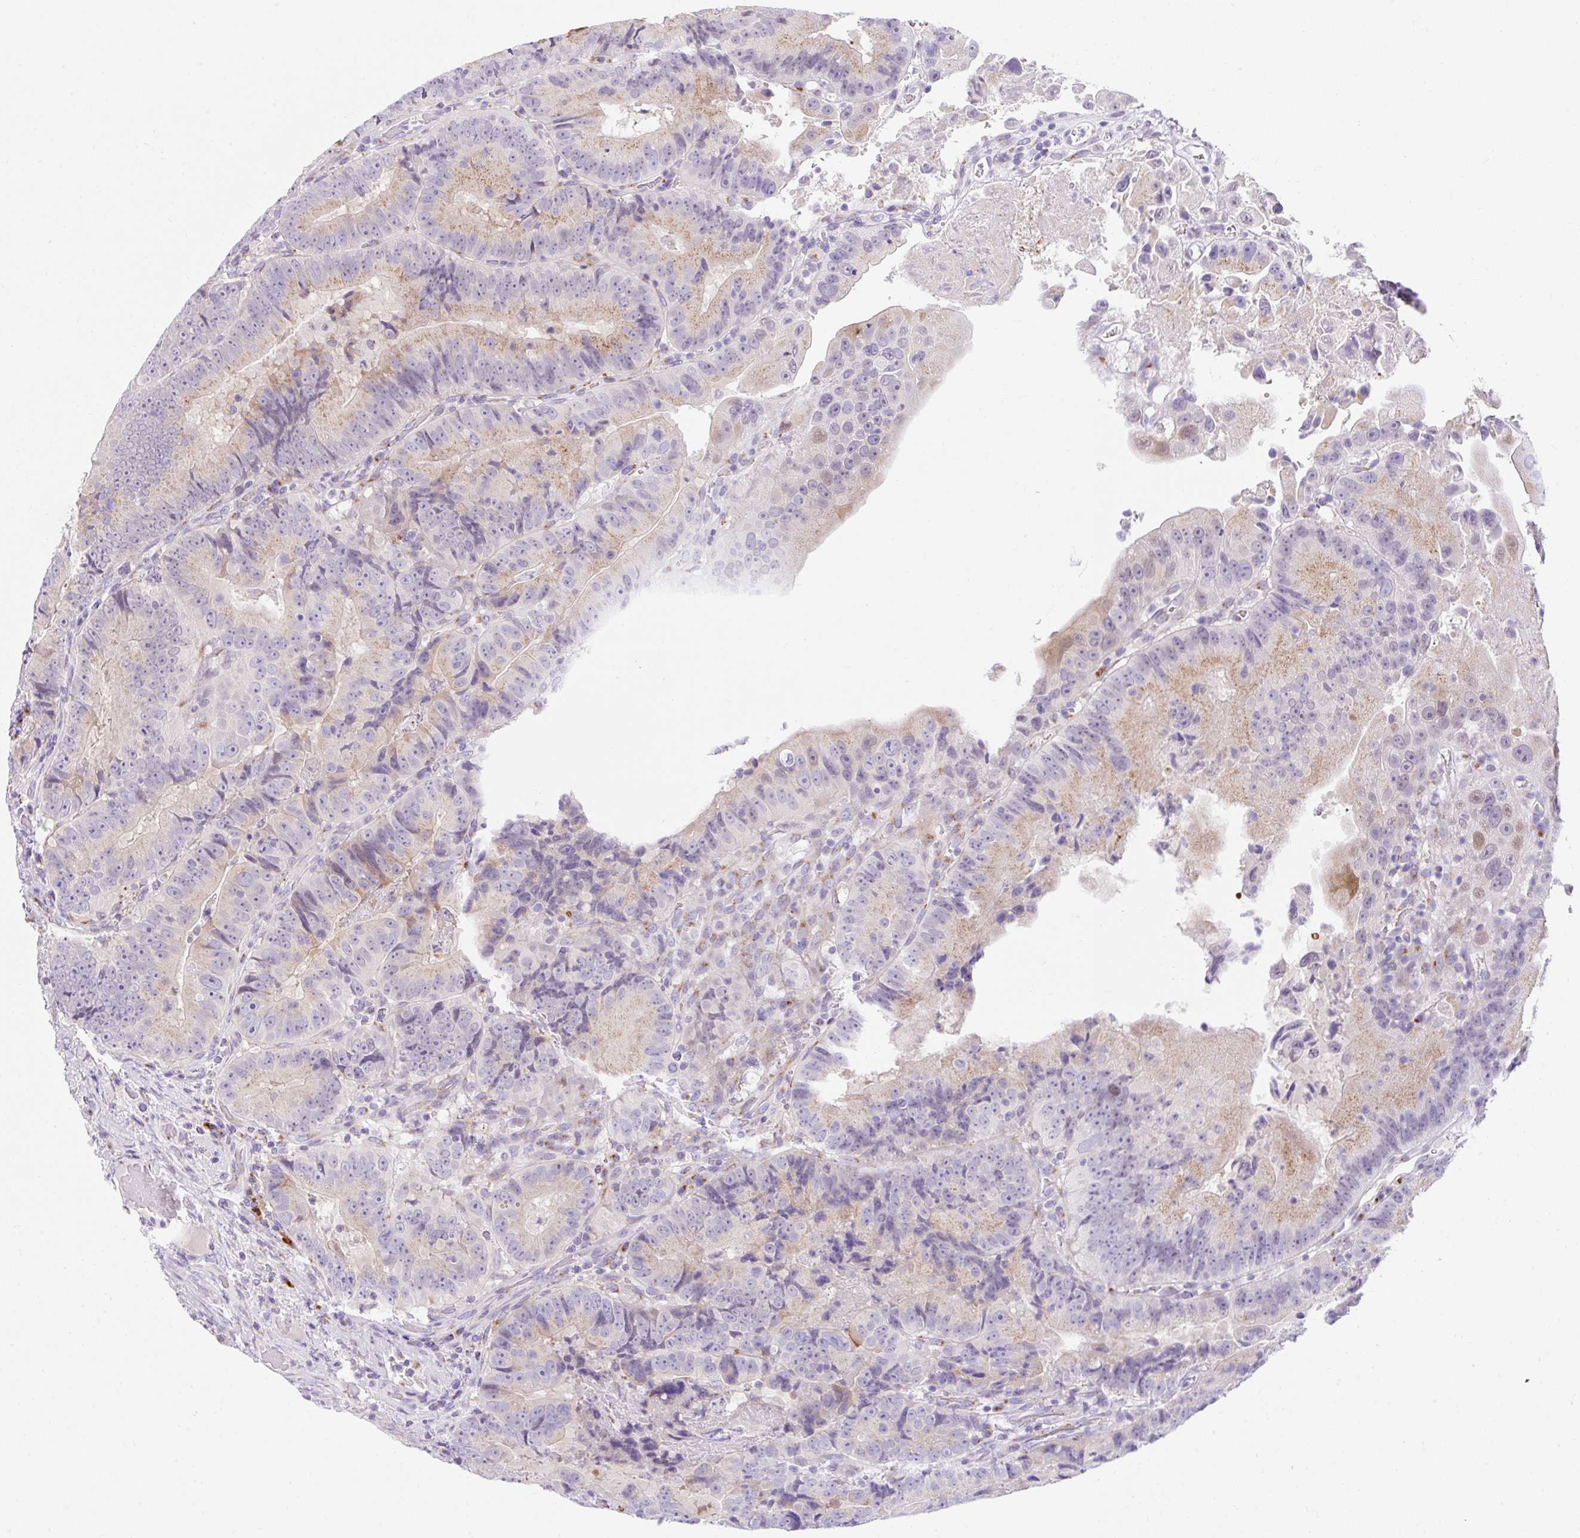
{"staining": {"intensity": "weak", "quantity": "25%-75%", "location": "cytoplasmic/membranous"}, "tissue": "colorectal cancer", "cell_type": "Tumor cells", "image_type": "cancer", "snomed": [{"axis": "morphology", "description": "Adenocarcinoma, NOS"}, {"axis": "topography", "description": "Colon"}], "caption": "Immunohistochemistry (DAB (3,3'-diaminobenzidine)) staining of human colorectal cancer (adenocarcinoma) reveals weak cytoplasmic/membranous protein staining in approximately 25%-75% of tumor cells.", "gene": "GOLGA8A", "patient": {"sex": "female", "age": 86}}